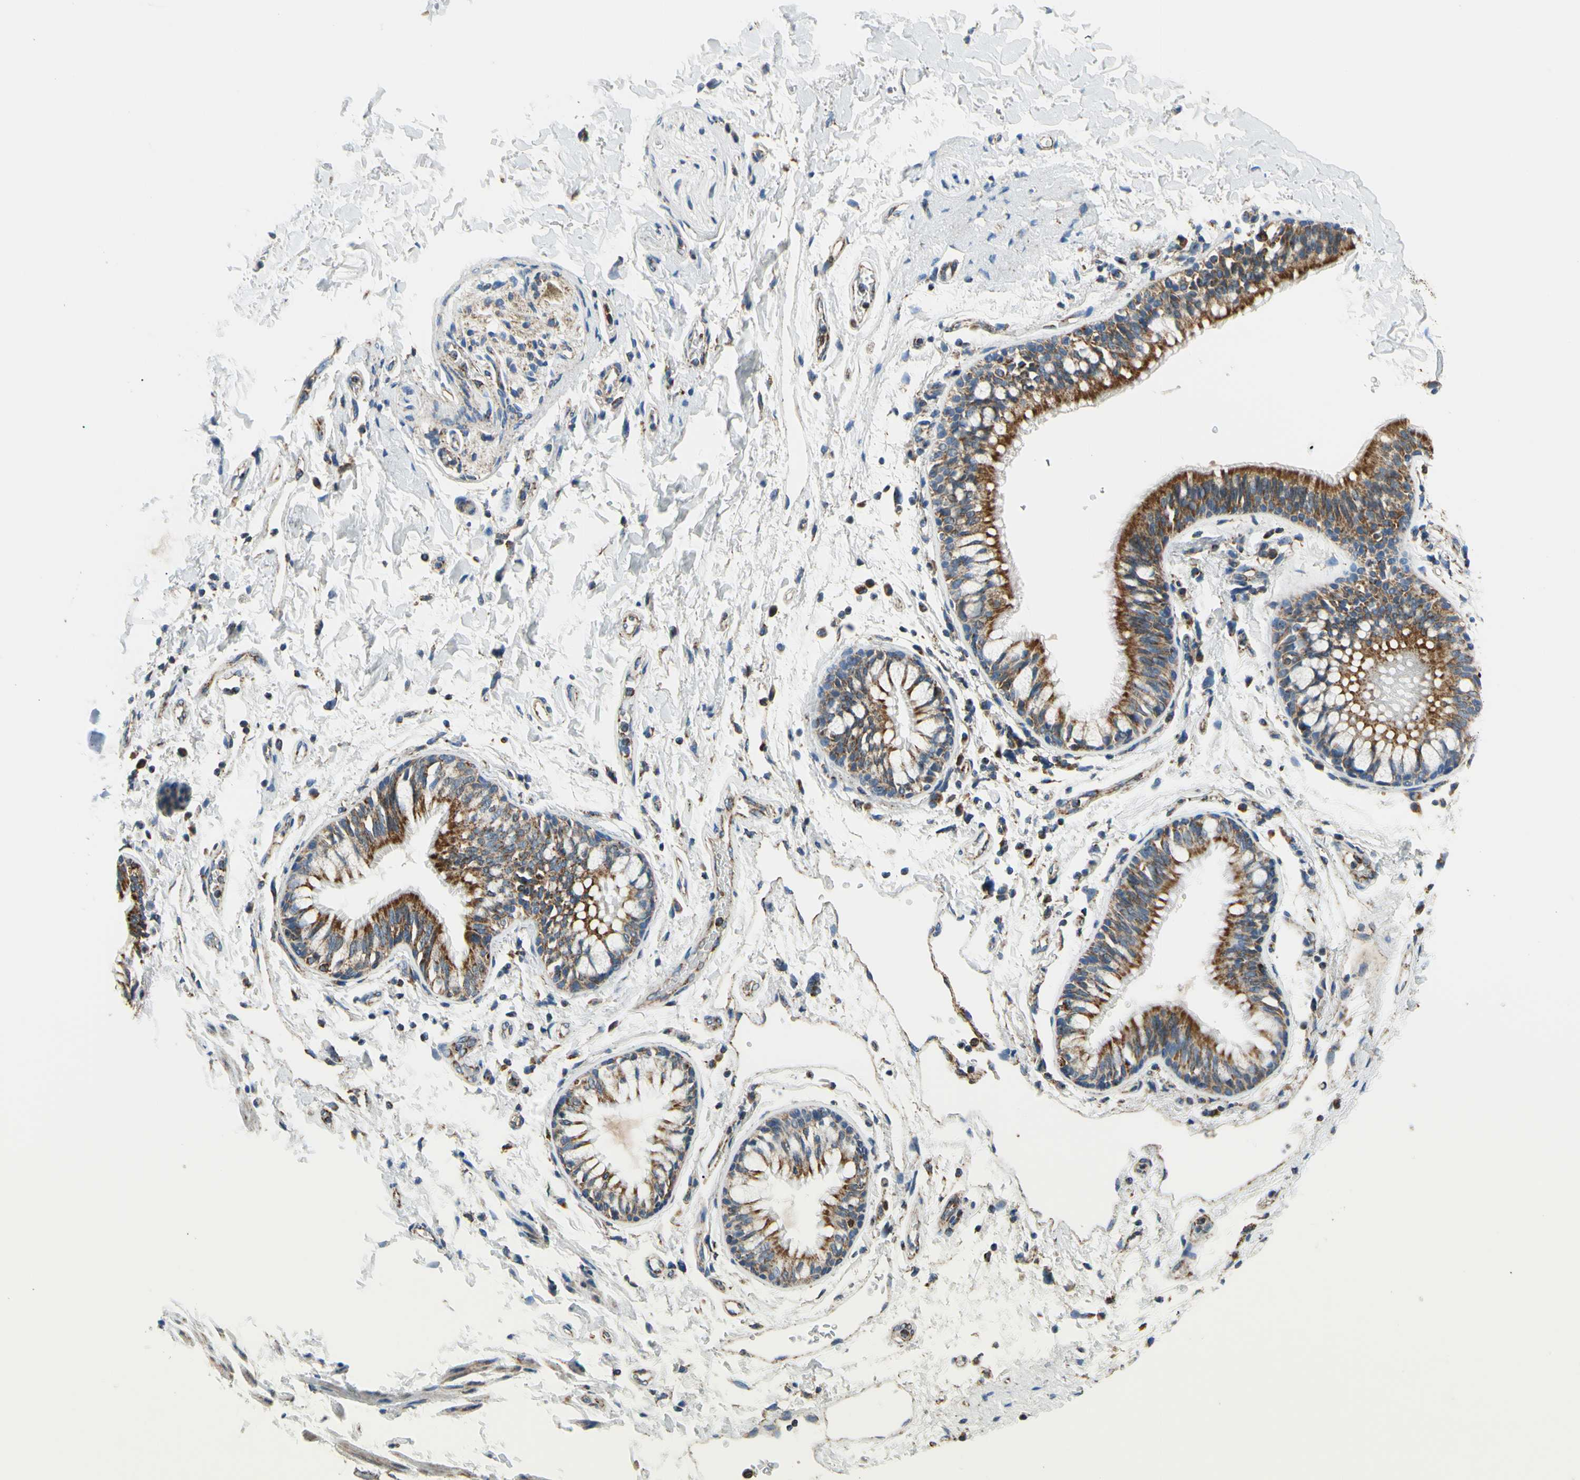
{"staining": {"intensity": "moderate", "quantity": ">75%", "location": "cytoplasmic/membranous"}, "tissue": "adipose tissue", "cell_type": "Adipocytes", "image_type": "normal", "snomed": [{"axis": "morphology", "description": "Normal tissue, NOS"}, {"axis": "topography", "description": "Cartilage tissue"}, {"axis": "topography", "description": "Bronchus"}], "caption": "Approximately >75% of adipocytes in normal adipose tissue demonstrate moderate cytoplasmic/membranous protein expression as visualized by brown immunohistochemical staining.", "gene": "MAVS", "patient": {"sex": "female", "age": 73}}